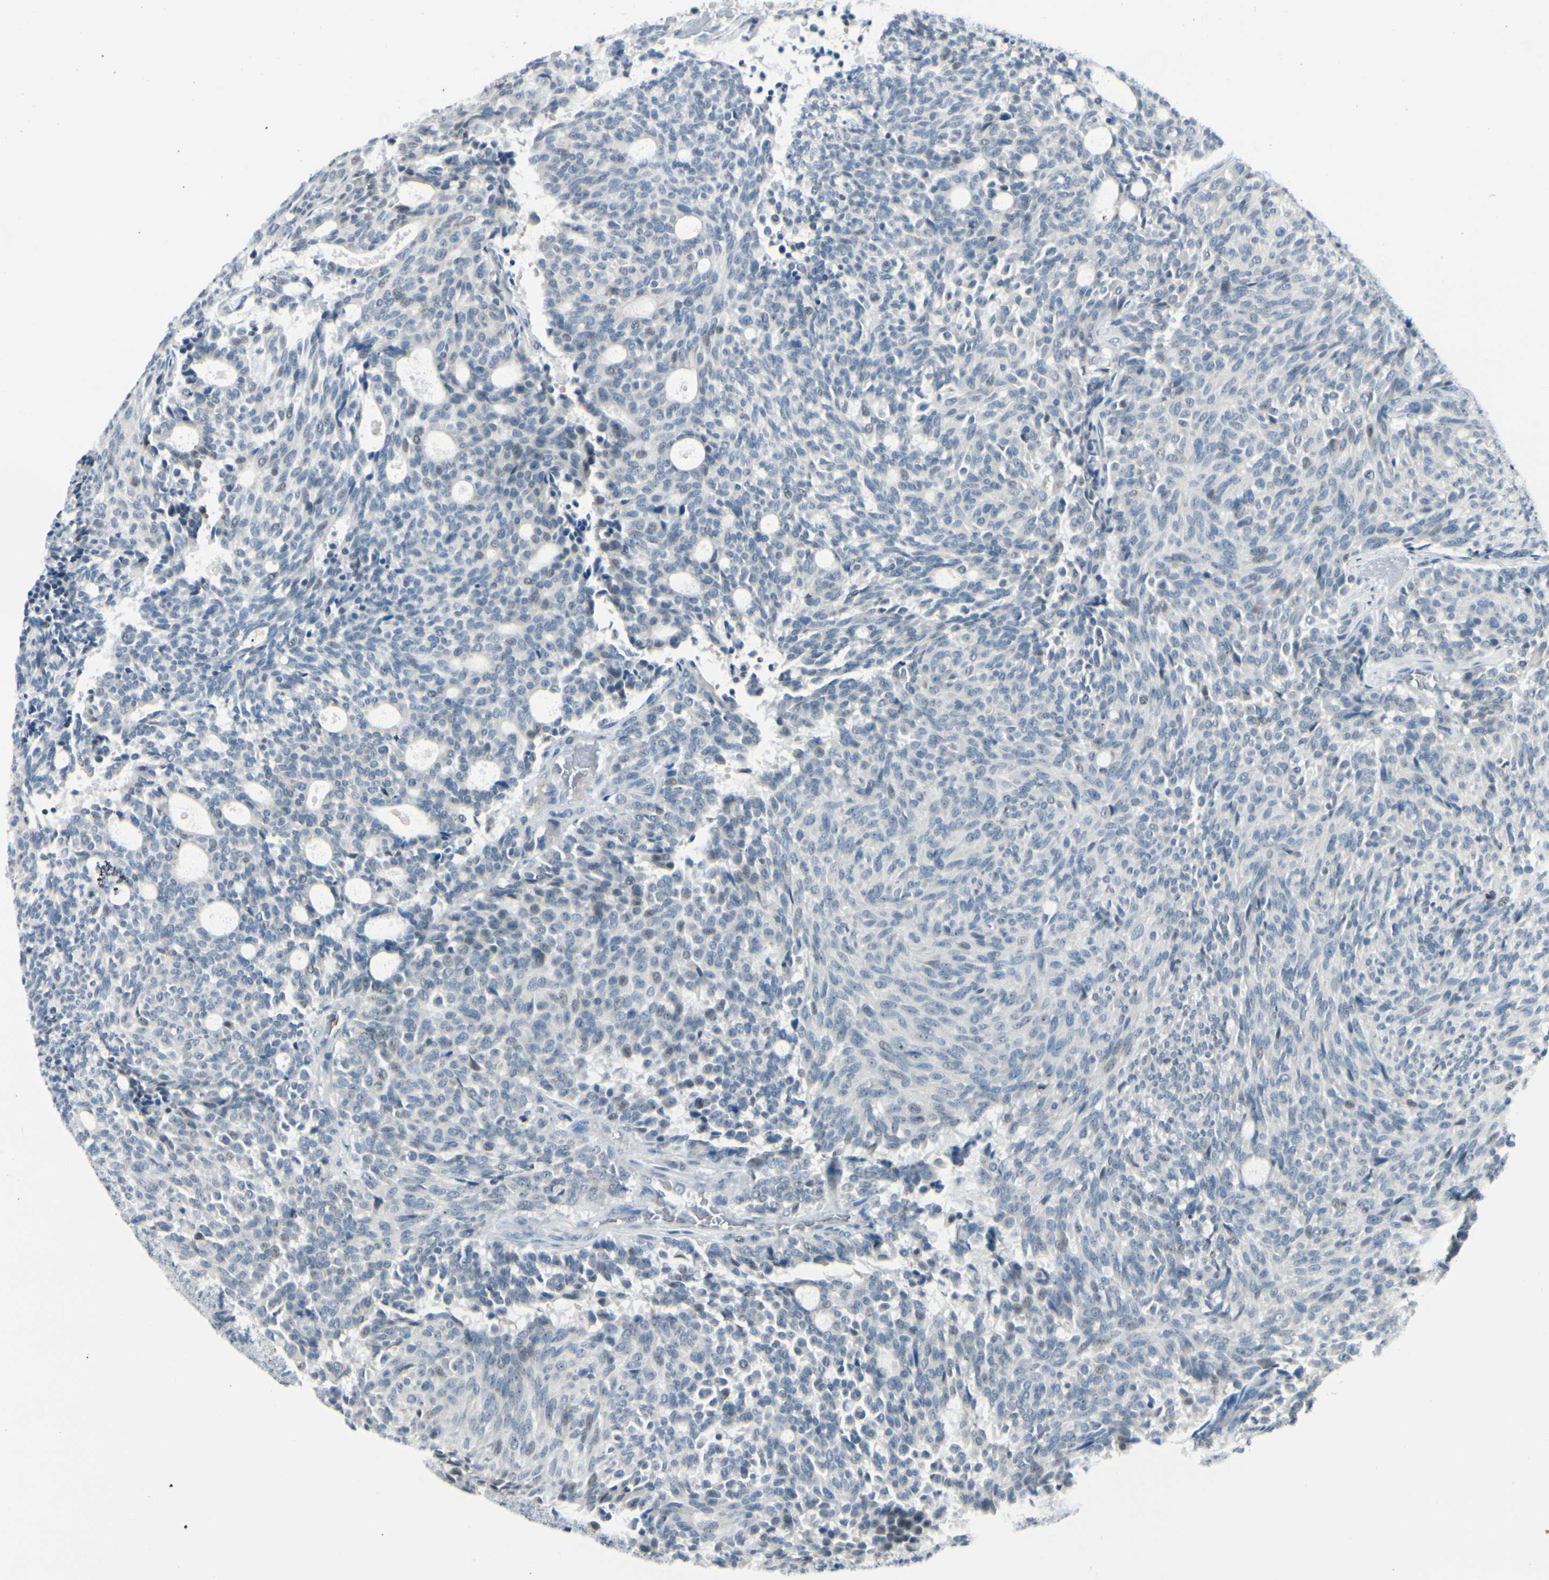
{"staining": {"intensity": "negative", "quantity": "none", "location": "none"}, "tissue": "carcinoid", "cell_type": "Tumor cells", "image_type": "cancer", "snomed": [{"axis": "morphology", "description": "Carcinoid, malignant, NOS"}, {"axis": "topography", "description": "Pancreas"}], "caption": "IHC of carcinoid (malignant) reveals no expression in tumor cells.", "gene": "ZSCAN1", "patient": {"sex": "female", "age": 54}}